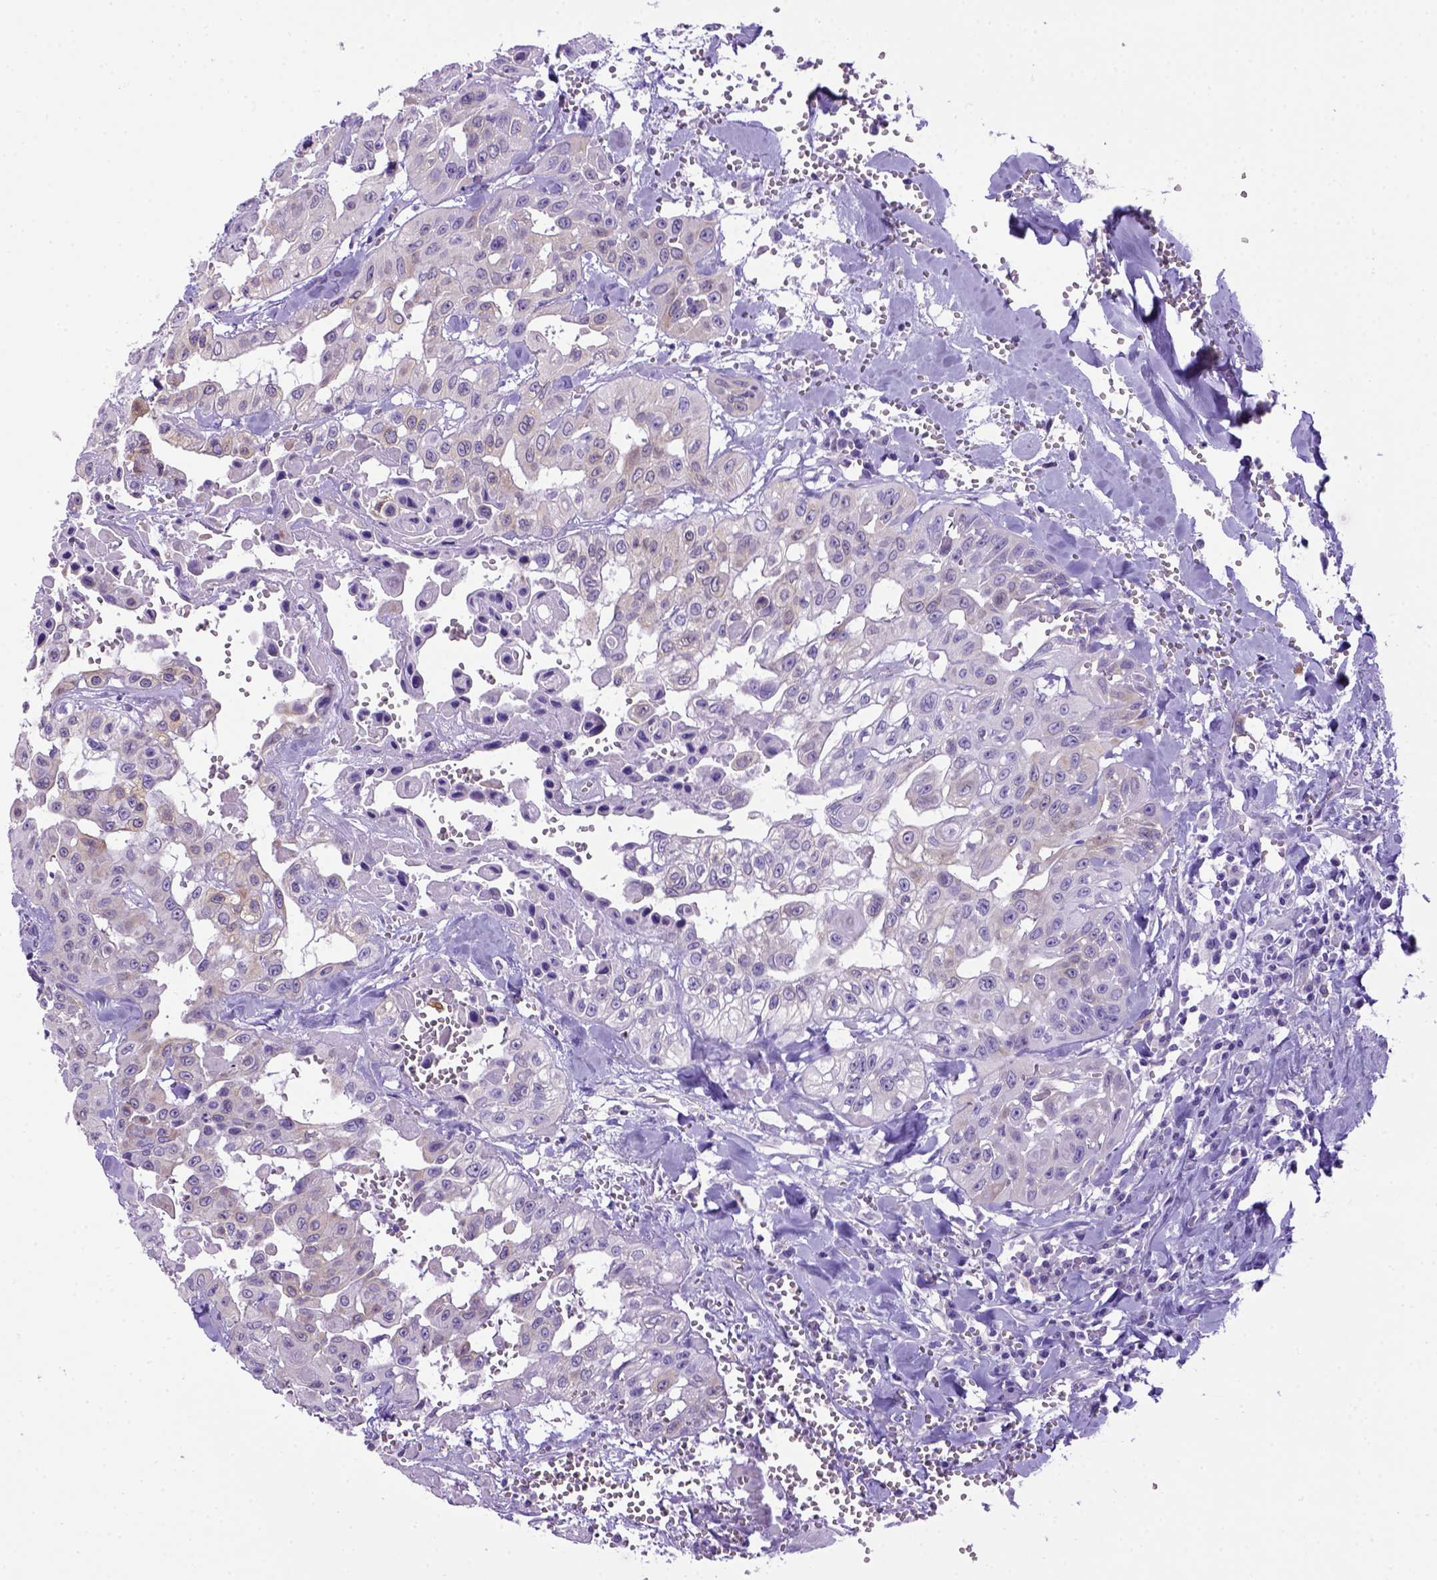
{"staining": {"intensity": "negative", "quantity": "none", "location": "none"}, "tissue": "head and neck cancer", "cell_type": "Tumor cells", "image_type": "cancer", "snomed": [{"axis": "morphology", "description": "Adenocarcinoma, NOS"}, {"axis": "topography", "description": "Head-Neck"}], "caption": "Adenocarcinoma (head and neck) stained for a protein using IHC reveals no positivity tumor cells.", "gene": "PTGES", "patient": {"sex": "male", "age": 73}}